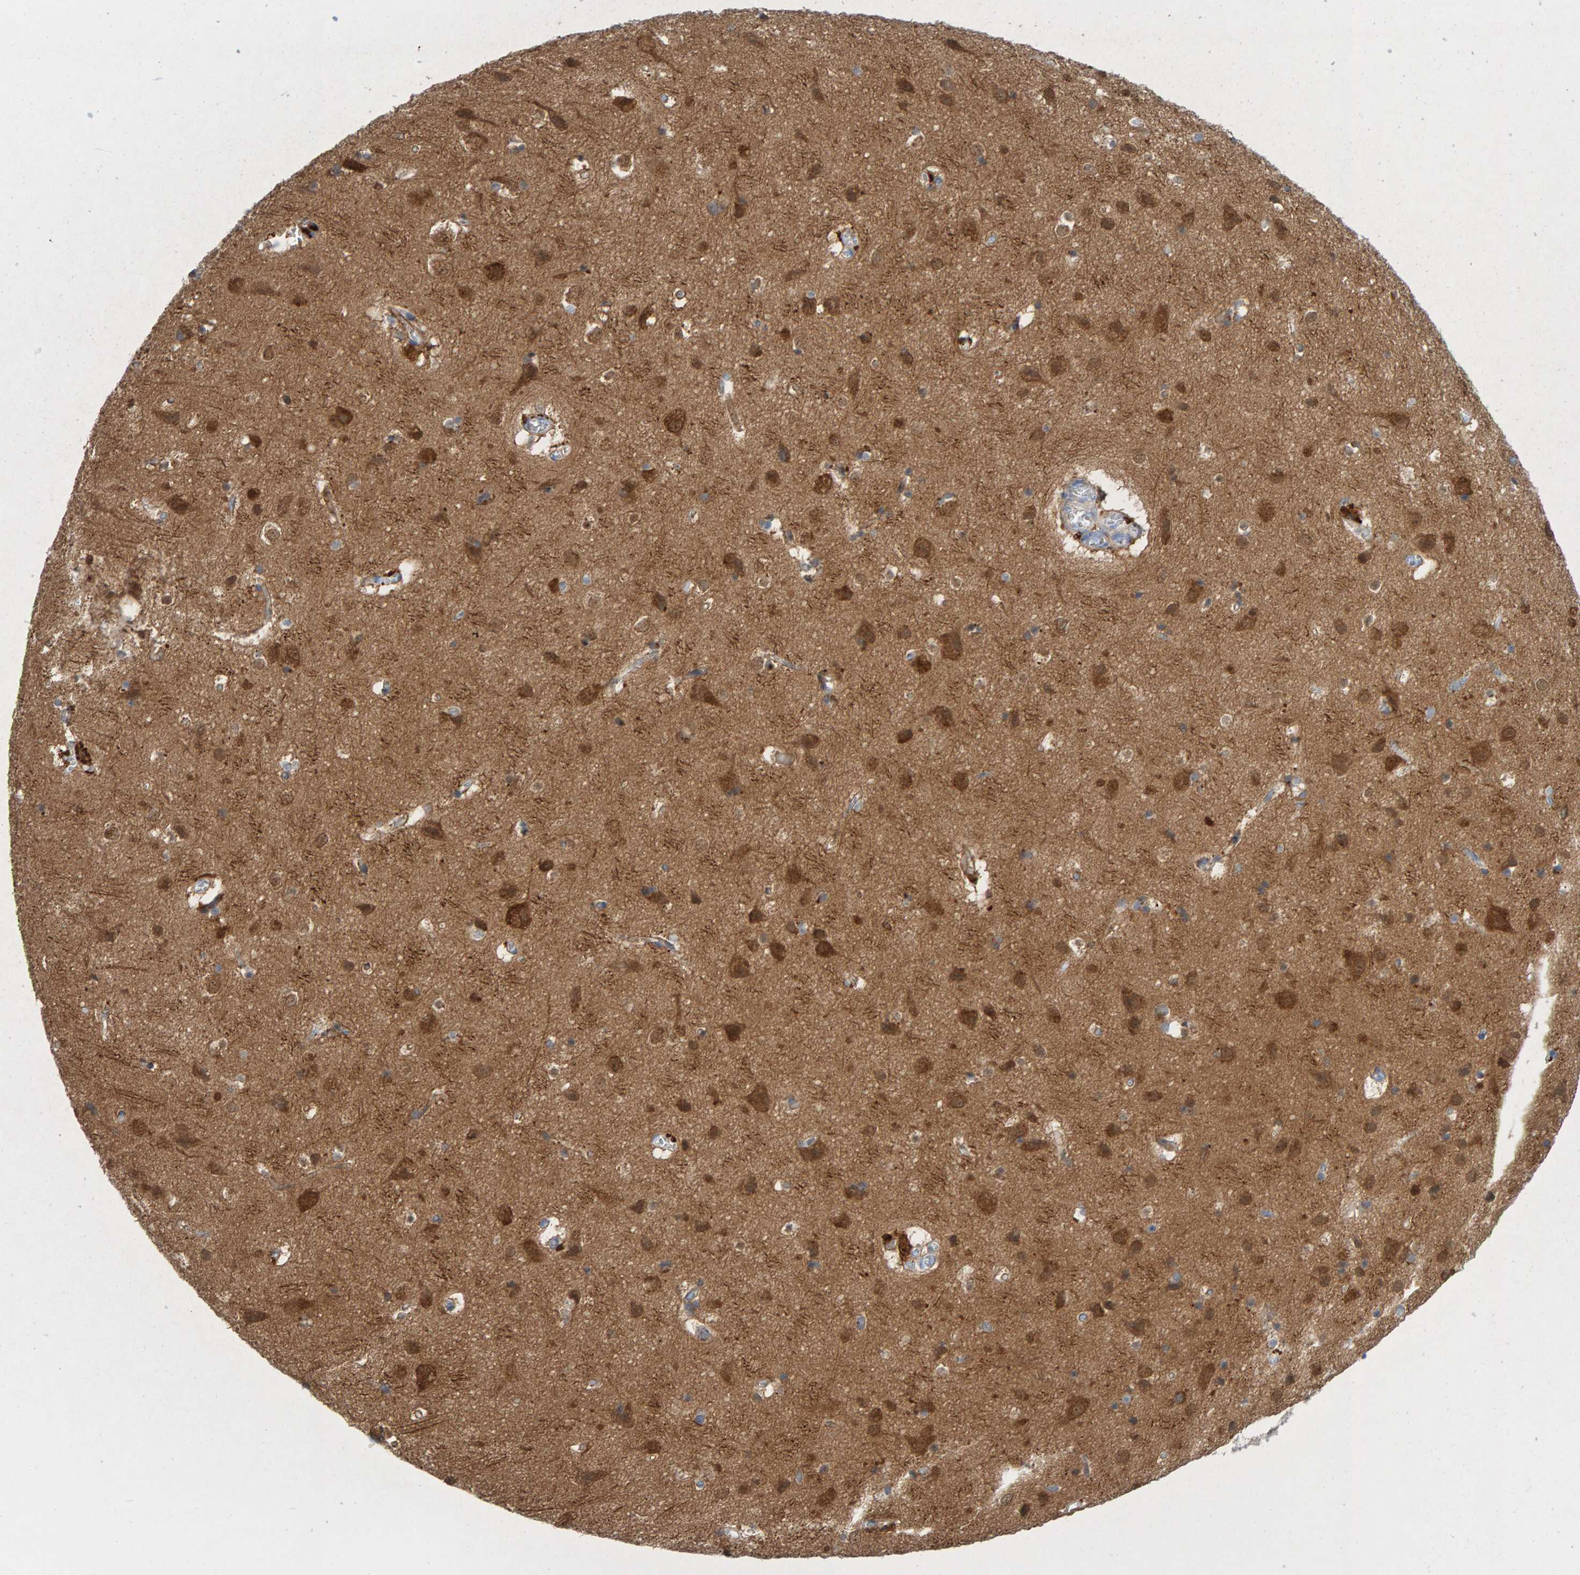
{"staining": {"intensity": "negative", "quantity": "none", "location": "none"}, "tissue": "cerebral cortex", "cell_type": "Endothelial cells", "image_type": "normal", "snomed": [{"axis": "morphology", "description": "Normal tissue, NOS"}, {"axis": "topography", "description": "Cerebral cortex"}], "caption": "Immunohistochemistry (IHC) of normal human cerebral cortex exhibits no positivity in endothelial cells. (DAB immunohistochemistry with hematoxylin counter stain).", "gene": "KLHL11", "patient": {"sex": "male", "age": 54}}